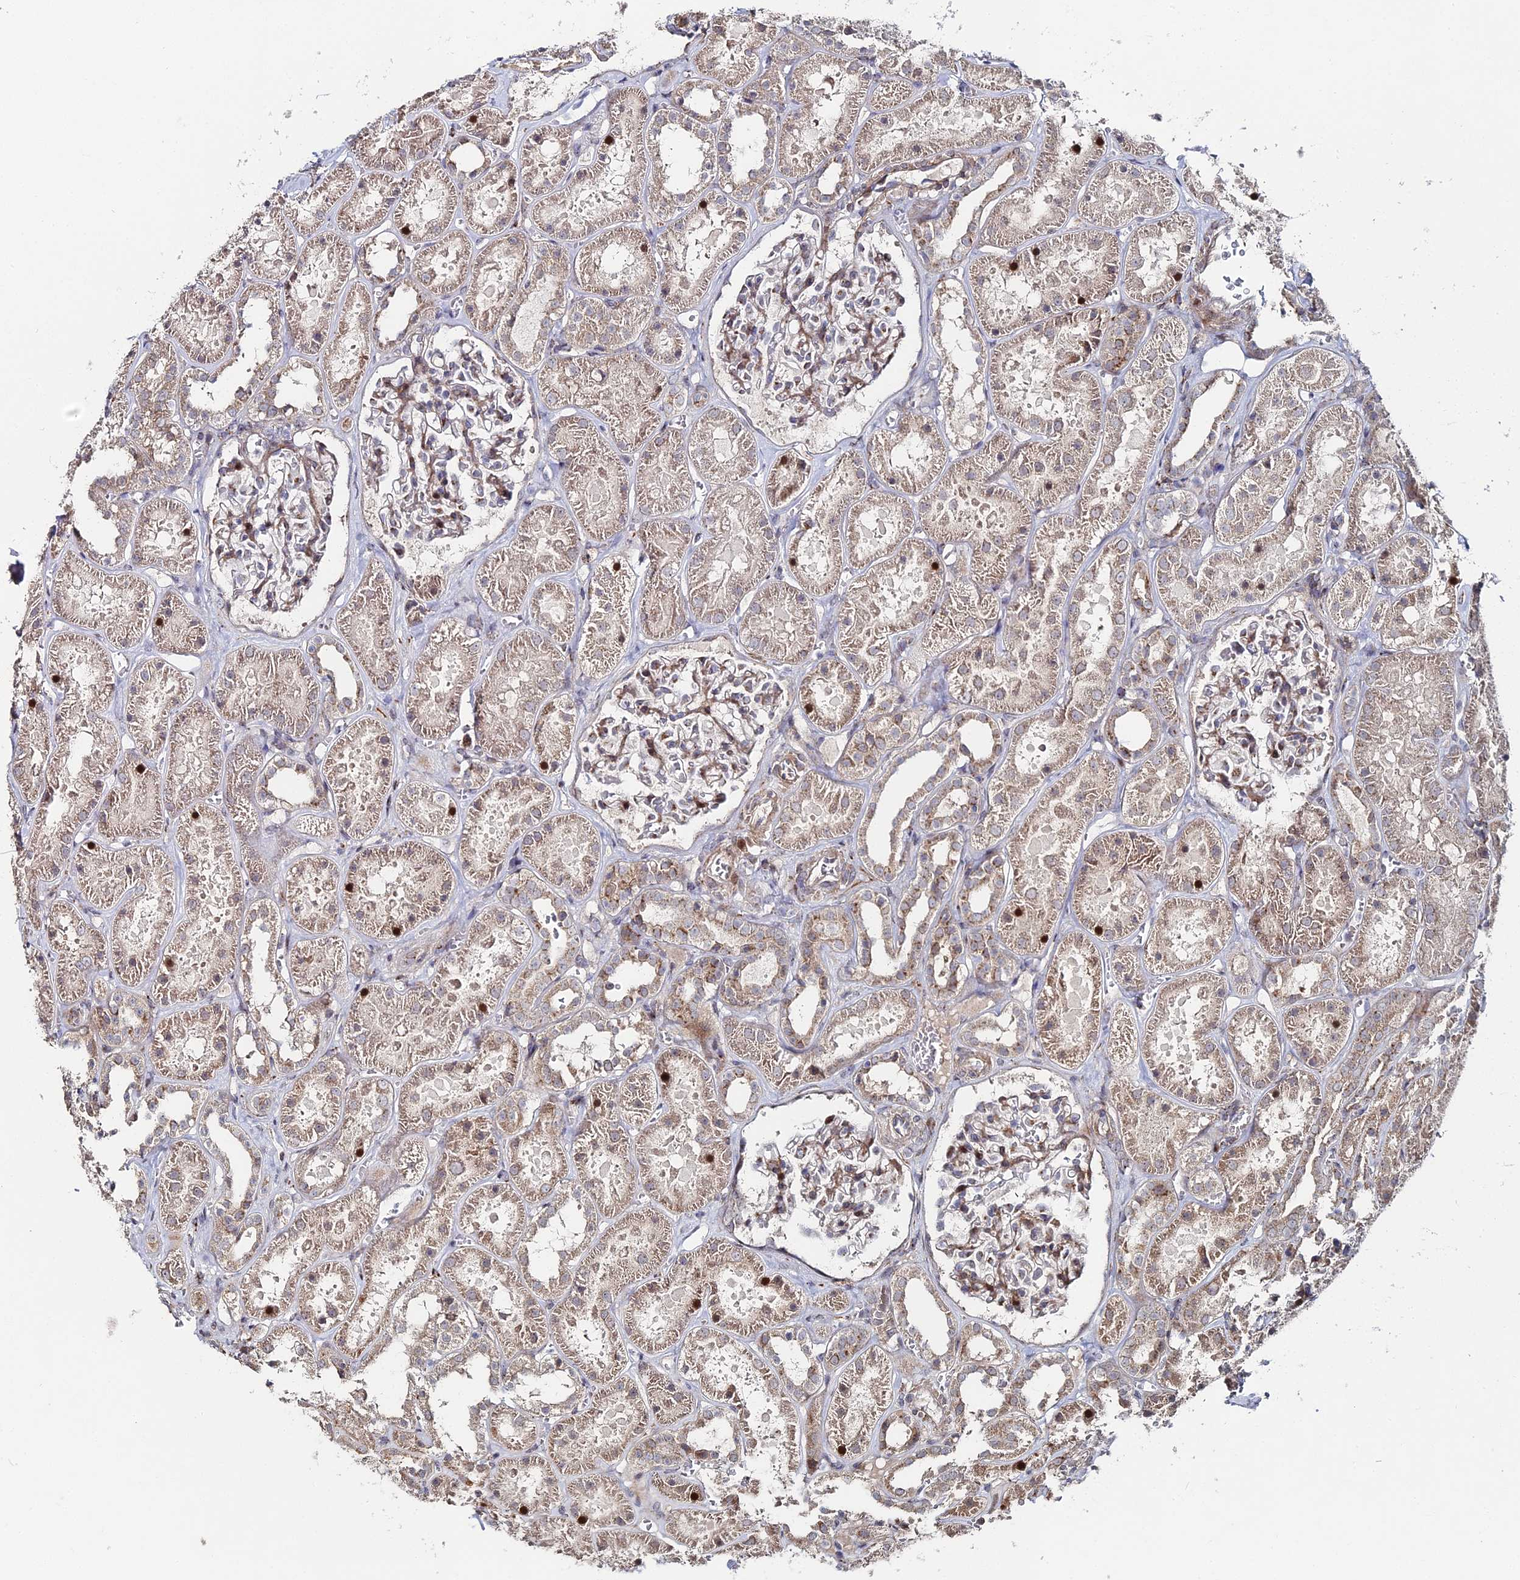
{"staining": {"intensity": "weak", "quantity": "25%-75%", "location": "cytoplasmic/membranous"}, "tissue": "kidney", "cell_type": "Cells in glomeruli", "image_type": "normal", "snomed": [{"axis": "morphology", "description": "Normal tissue, NOS"}, {"axis": "topography", "description": "Kidney"}], "caption": "Protein expression analysis of unremarkable kidney demonstrates weak cytoplasmic/membranous positivity in about 25%-75% of cells in glomeruli.", "gene": "SGMS1", "patient": {"sex": "female", "age": 41}}